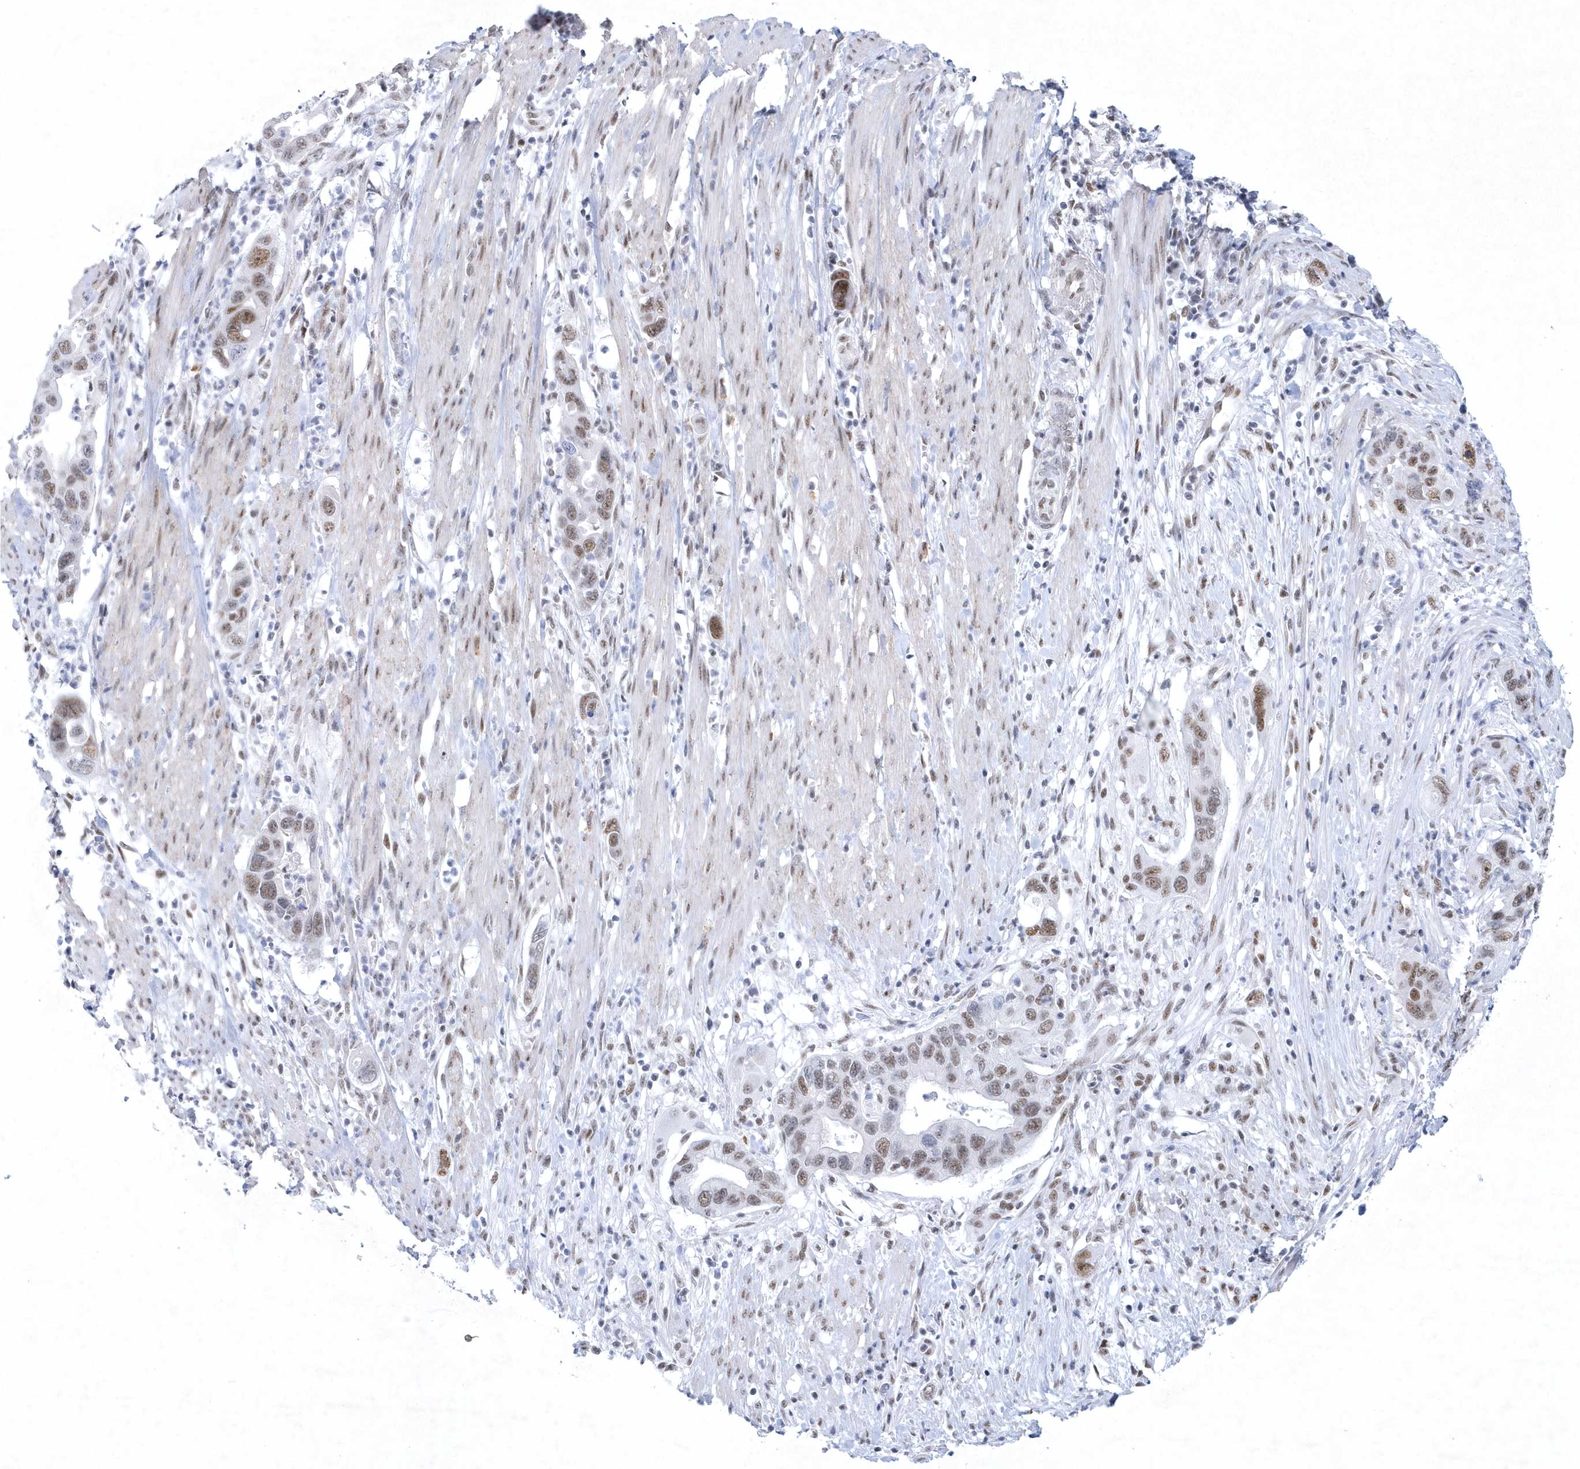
{"staining": {"intensity": "moderate", "quantity": ">75%", "location": "nuclear"}, "tissue": "pancreatic cancer", "cell_type": "Tumor cells", "image_type": "cancer", "snomed": [{"axis": "morphology", "description": "Adenocarcinoma, NOS"}, {"axis": "topography", "description": "Pancreas"}], "caption": "Tumor cells reveal medium levels of moderate nuclear positivity in approximately >75% of cells in pancreatic cancer (adenocarcinoma). Nuclei are stained in blue.", "gene": "DCLRE1A", "patient": {"sex": "female", "age": 71}}